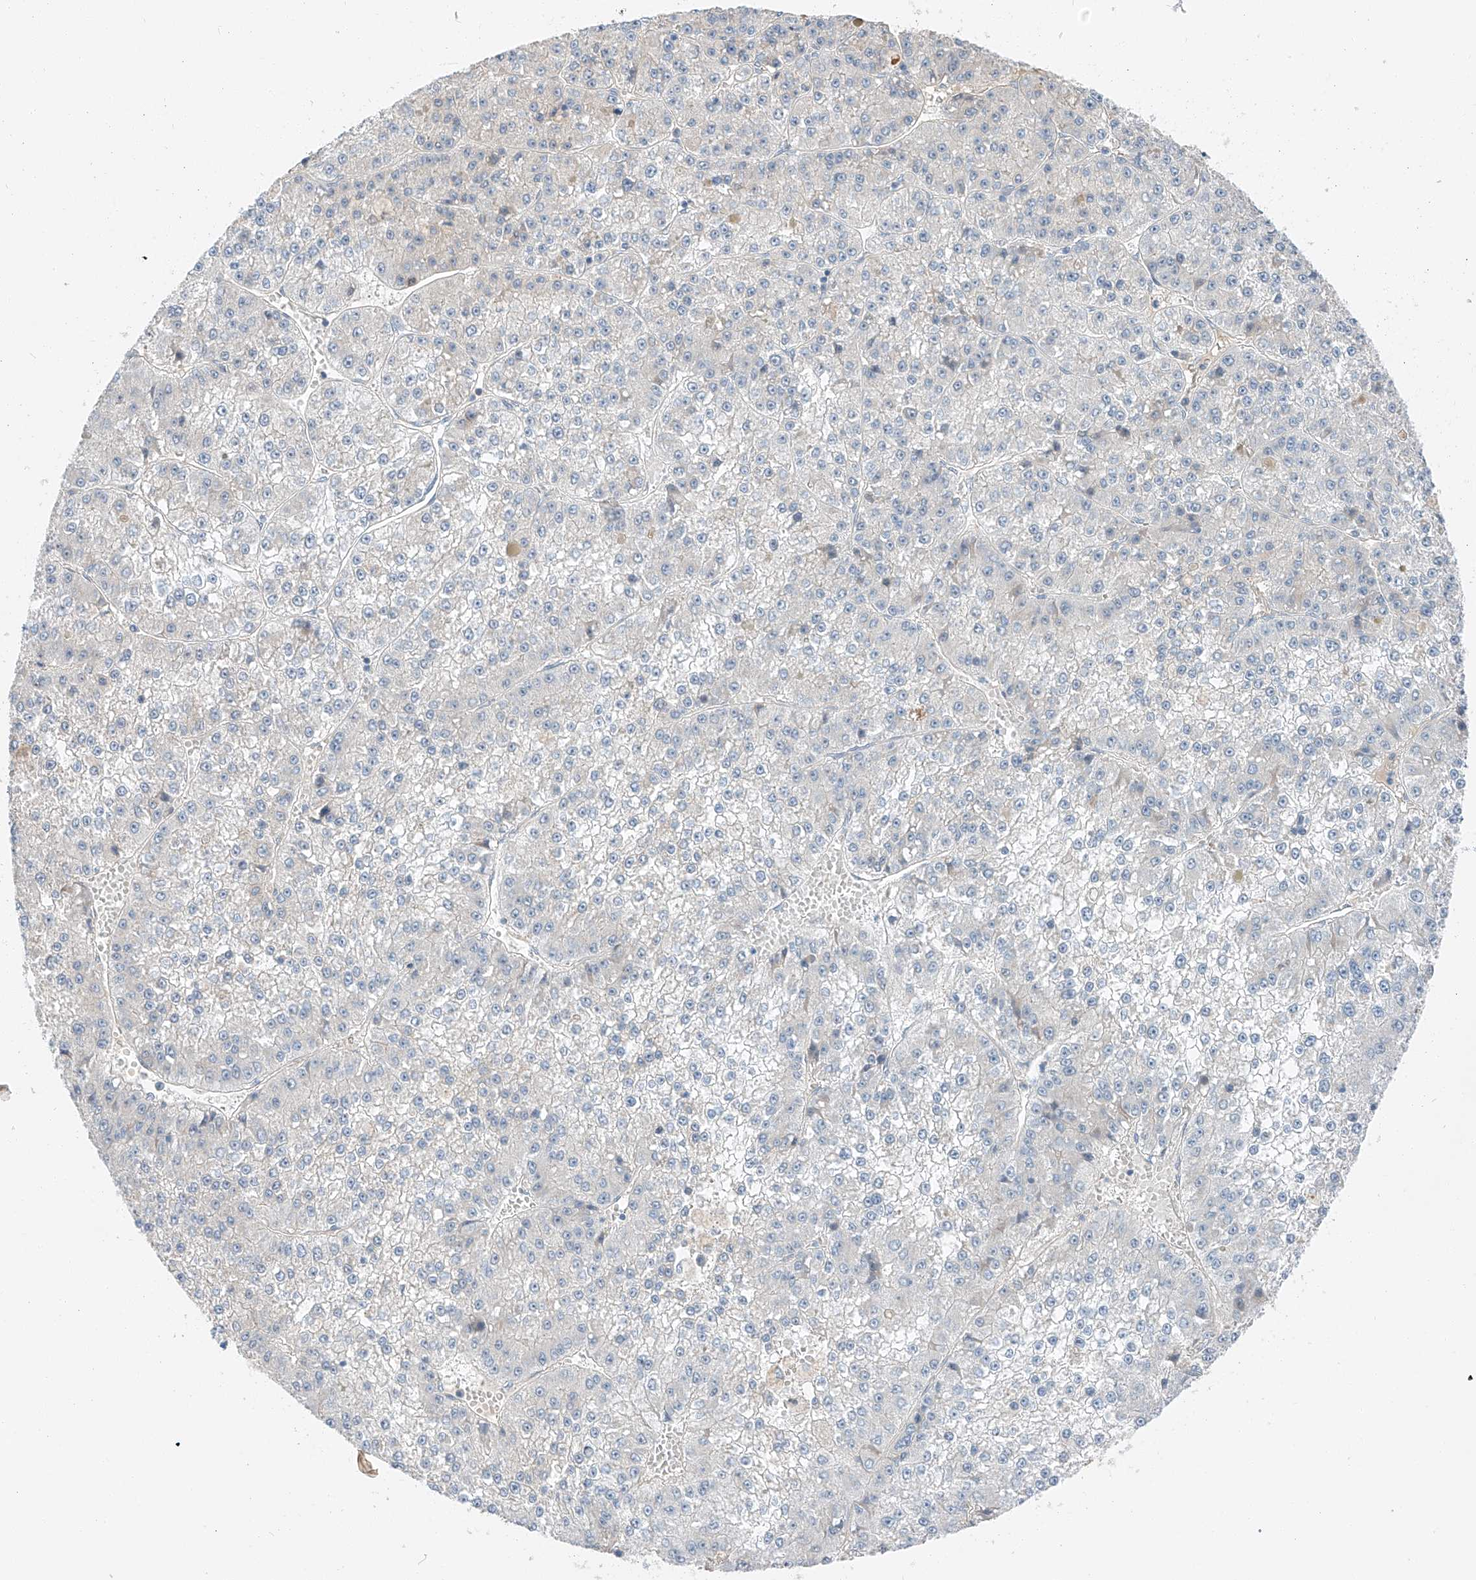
{"staining": {"intensity": "negative", "quantity": "none", "location": "none"}, "tissue": "liver cancer", "cell_type": "Tumor cells", "image_type": "cancer", "snomed": [{"axis": "morphology", "description": "Carcinoma, Hepatocellular, NOS"}, {"axis": "topography", "description": "Liver"}], "caption": "A high-resolution photomicrograph shows IHC staining of liver hepatocellular carcinoma, which reveals no significant expression in tumor cells.", "gene": "RUSC1", "patient": {"sex": "female", "age": 73}}